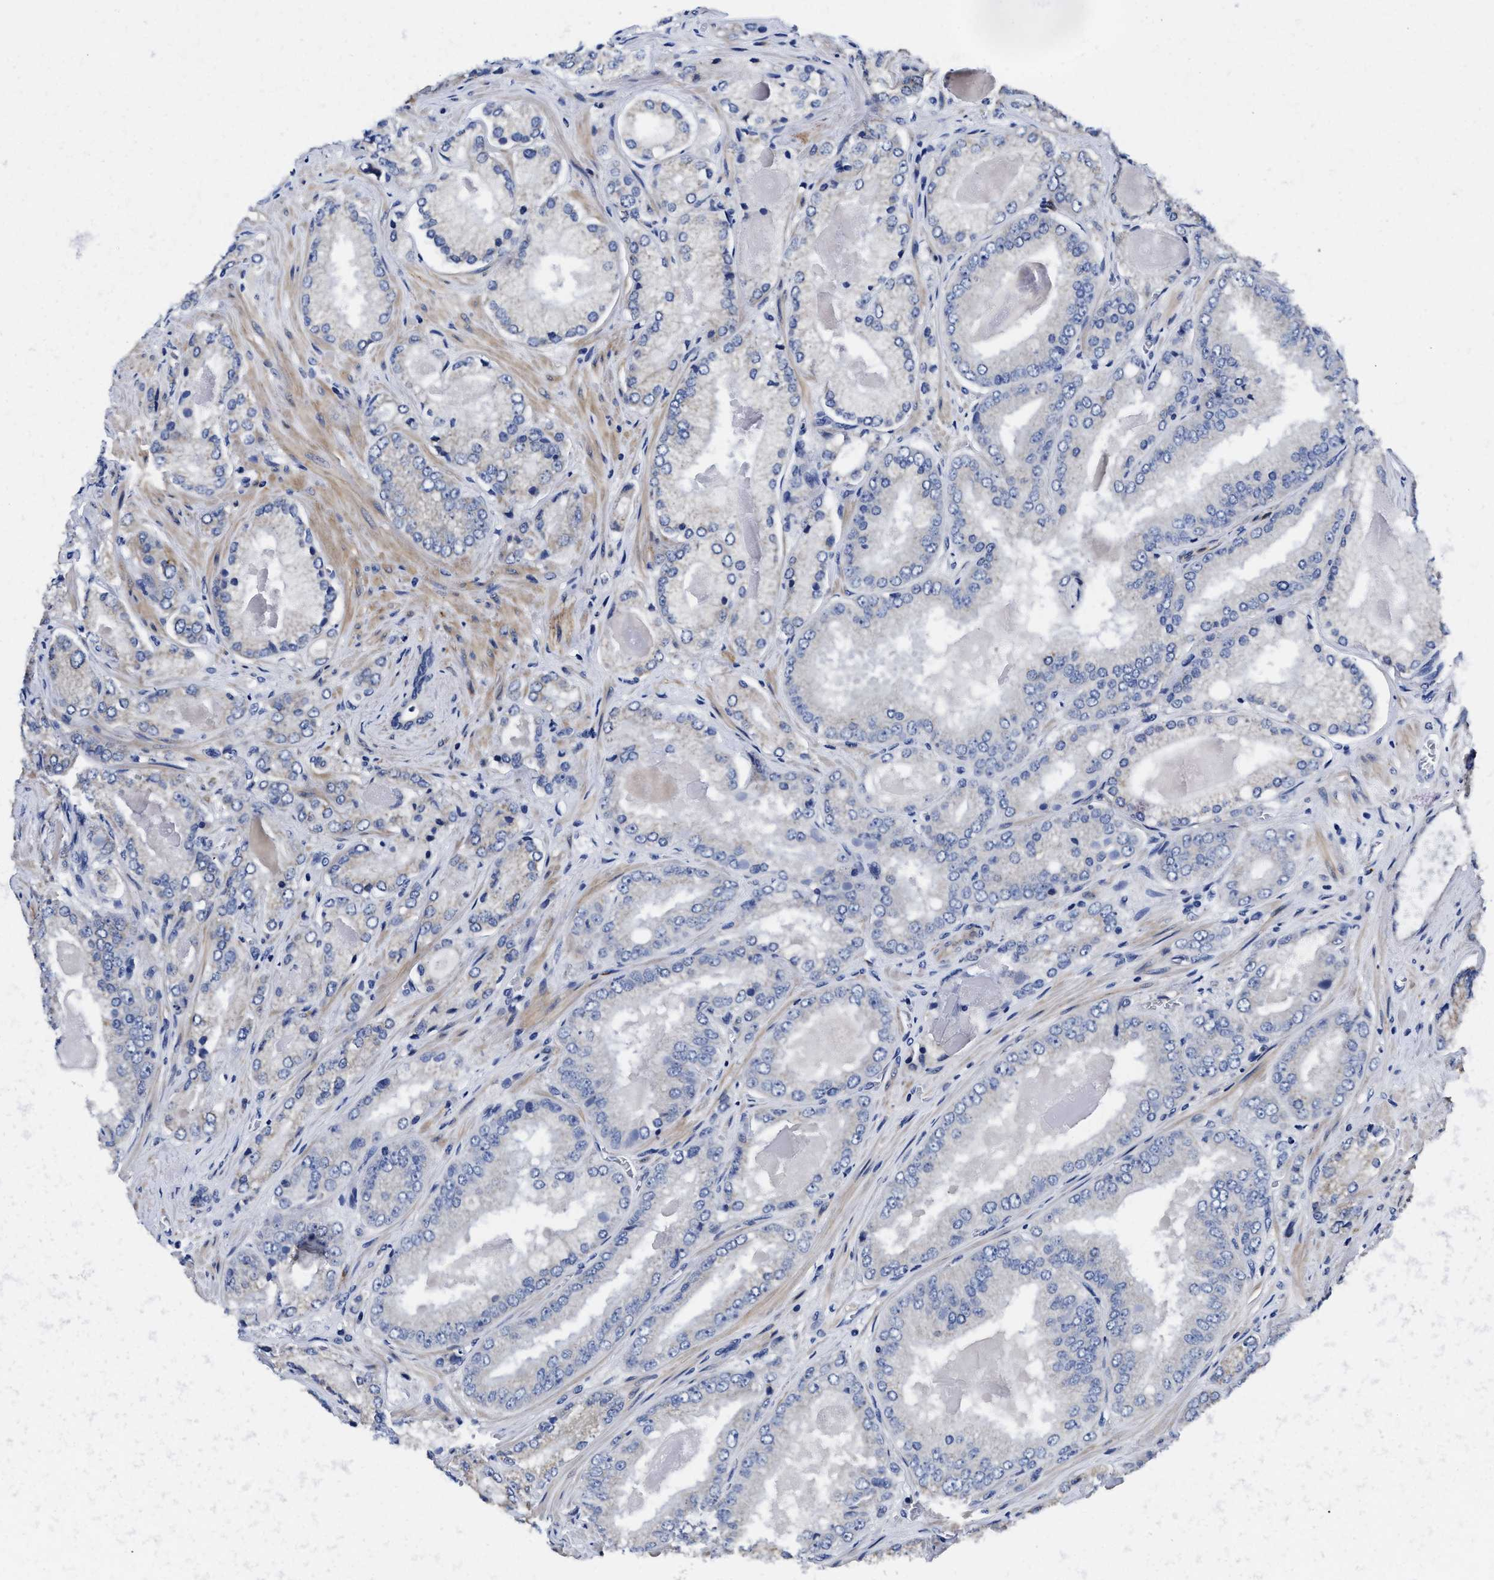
{"staining": {"intensity": "negative", "quantity": "none", "location": "none"}, "tissue": "prostate cancer", "cell_type": "Tumor cells", "image_type": "cancer", "snomed": [{"axis": "morphology", "description": "Adenocarcinoma, Low grade"}, {"axis": "topography", "description": "Prostate"}], "caption": "Tumor cells show no significant expression in prostate adenocarcinoma (low-grade). (DAB immunohistochemistry visualized using brightfield microscopy, high magnification).", "gene": "SLC35F1", "patient": {"sex": "male", "age": 65}}